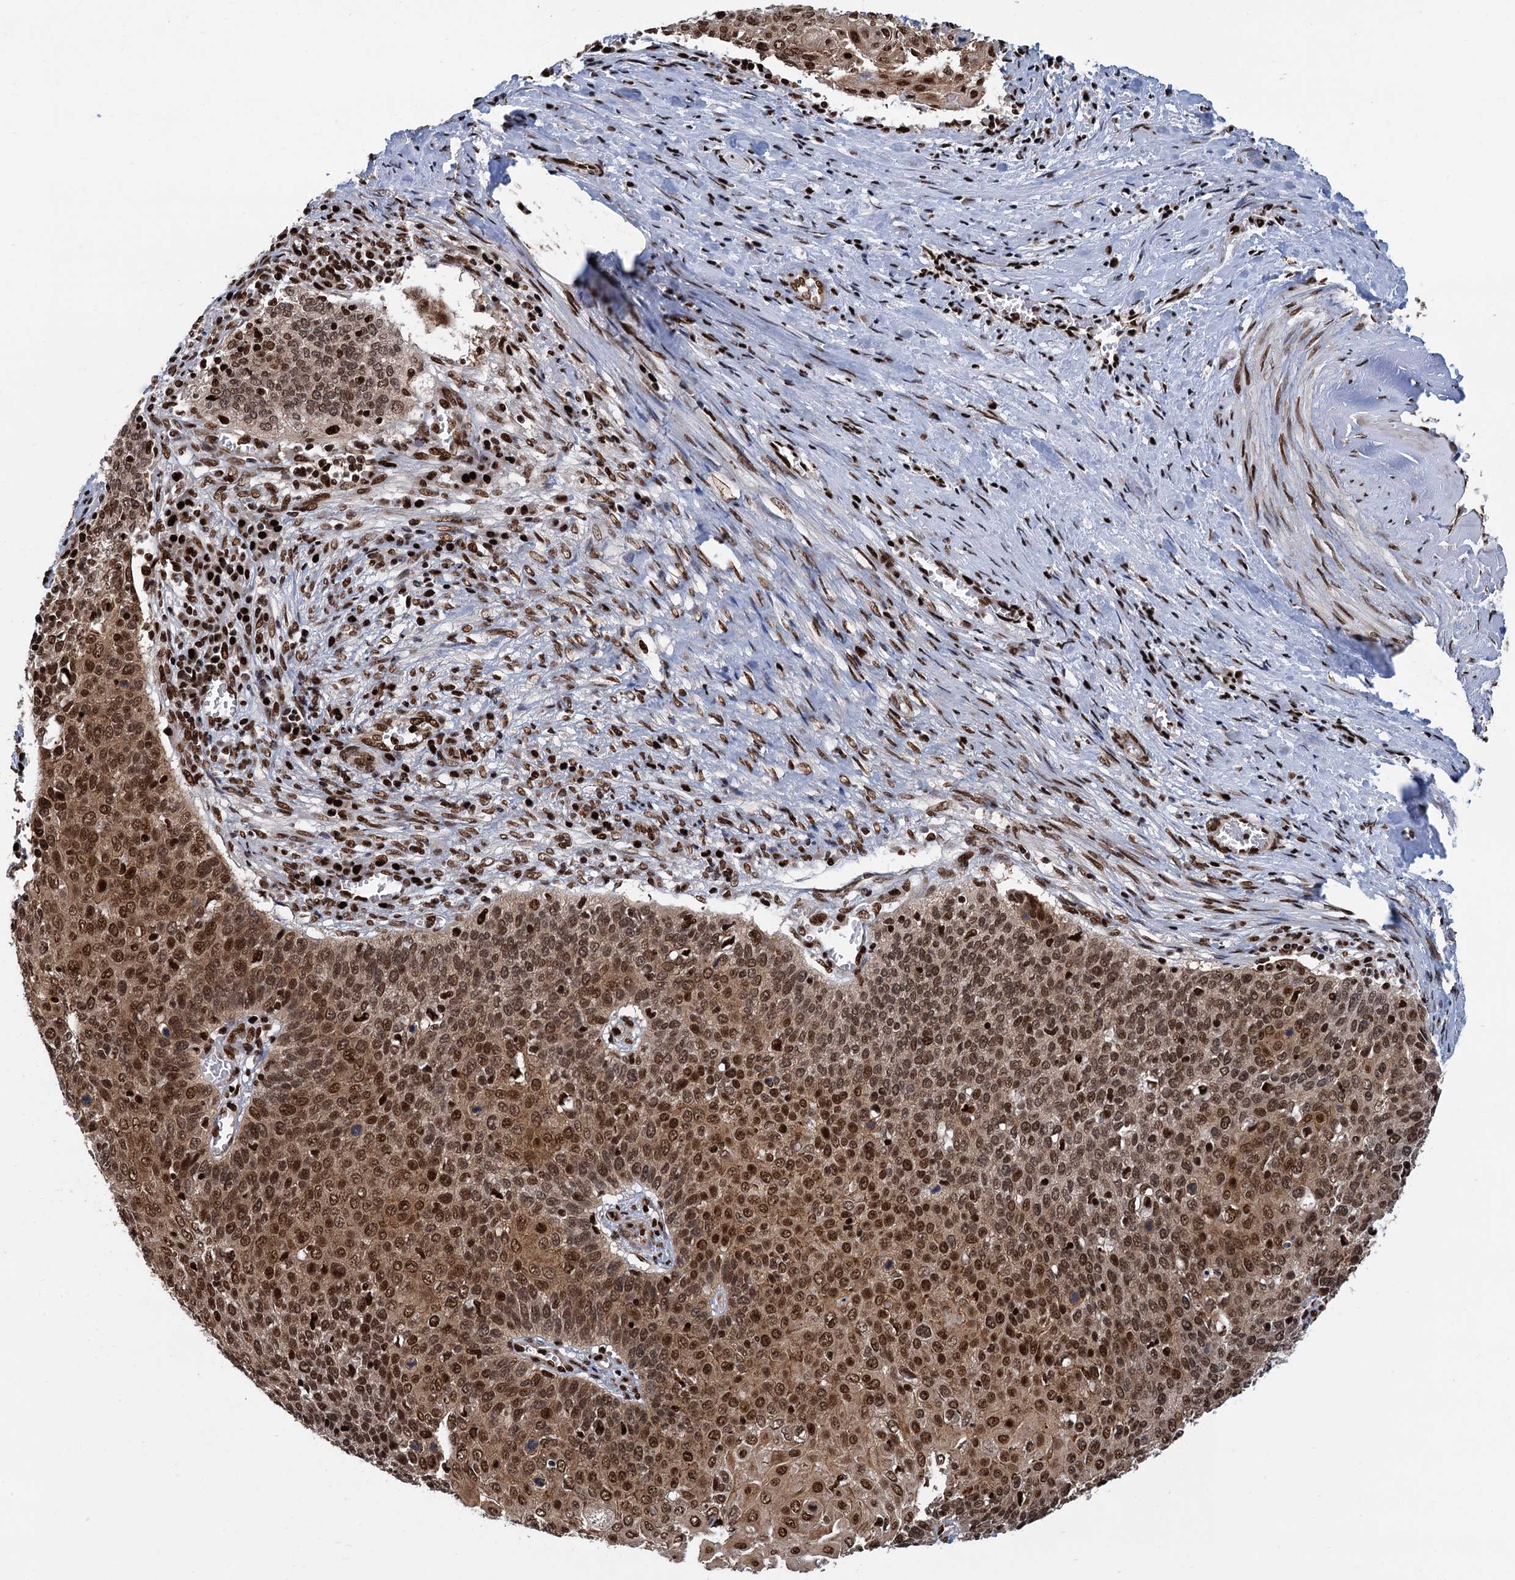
{"staining": {"intensity": "moderate", "quantity": ">75%", "location": "cytoplasmic/membranous,nuclear"}, "tissue": "cervical cancer", "cell_type": "Tumor cells", "image_type": "cancer", "snomed": [{"axis": "morphology", "description": "Squamous cell carcinoma, NOS"}, {"axis": "topography", "description": "Cervix"}], "caption": "A histopathology image of human cervical cancer (squamous cell carcinoma) stained for a protein exhibits moderate cytoplasmic/membranous and nuclear brown staining in tumor cells.", "gene": "PPP4R1", "patient": {"sex": "female", "age": 39}}